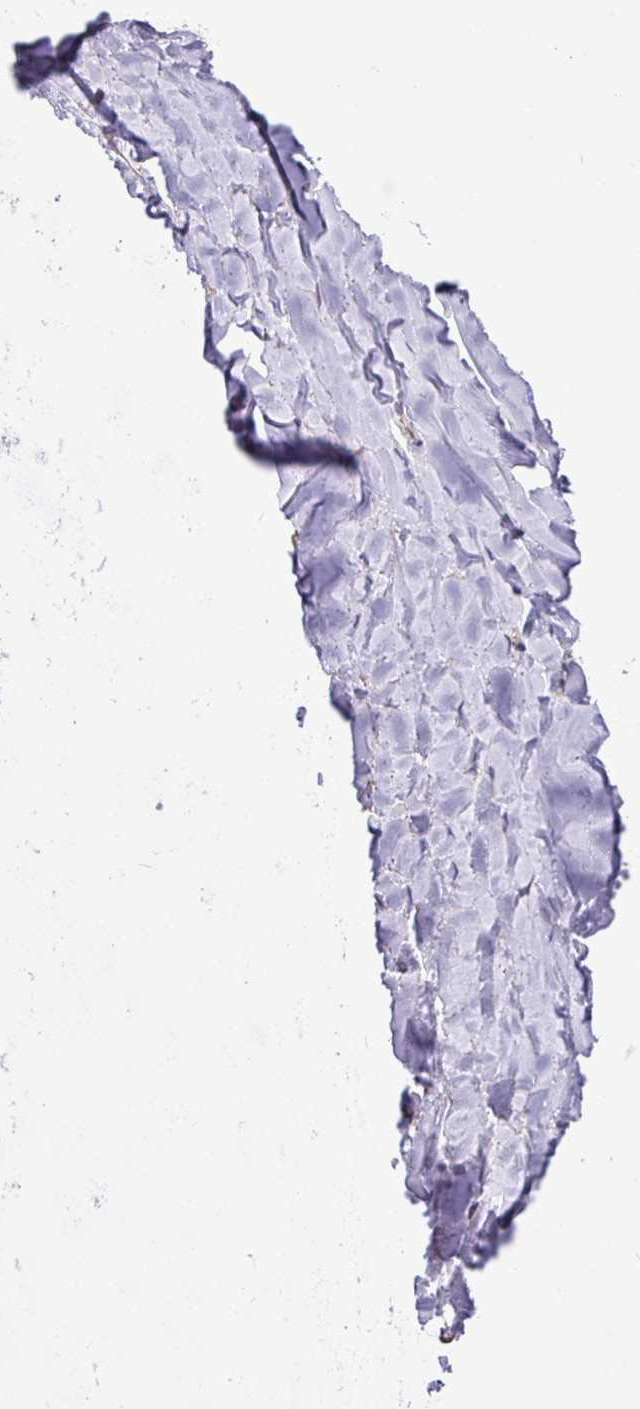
{"staining": {"intensity": "negative", "quantity": "none", "location": "none"}, "tissue": "soft tissue", "cell_type": "Fibroblasts", "image_type": "normal", "snomed": [{"axis": "morphology", "description": "Normal tissue, NOS"}, {"axis": "topography", "description": "Cartilage tissue"}, {"axis": "topography", "description": "Bronchus"}], "caption": "Fibroblasts are negative for protein expression in benign human soft tissue. The staining is performed using DAB (3,3'-diaminobenzidine) brown chromogen with nuclei counter-stained in using hematoxylin.", "gene": "MRM2", "patient": {"sex": "male", "age": 58}}